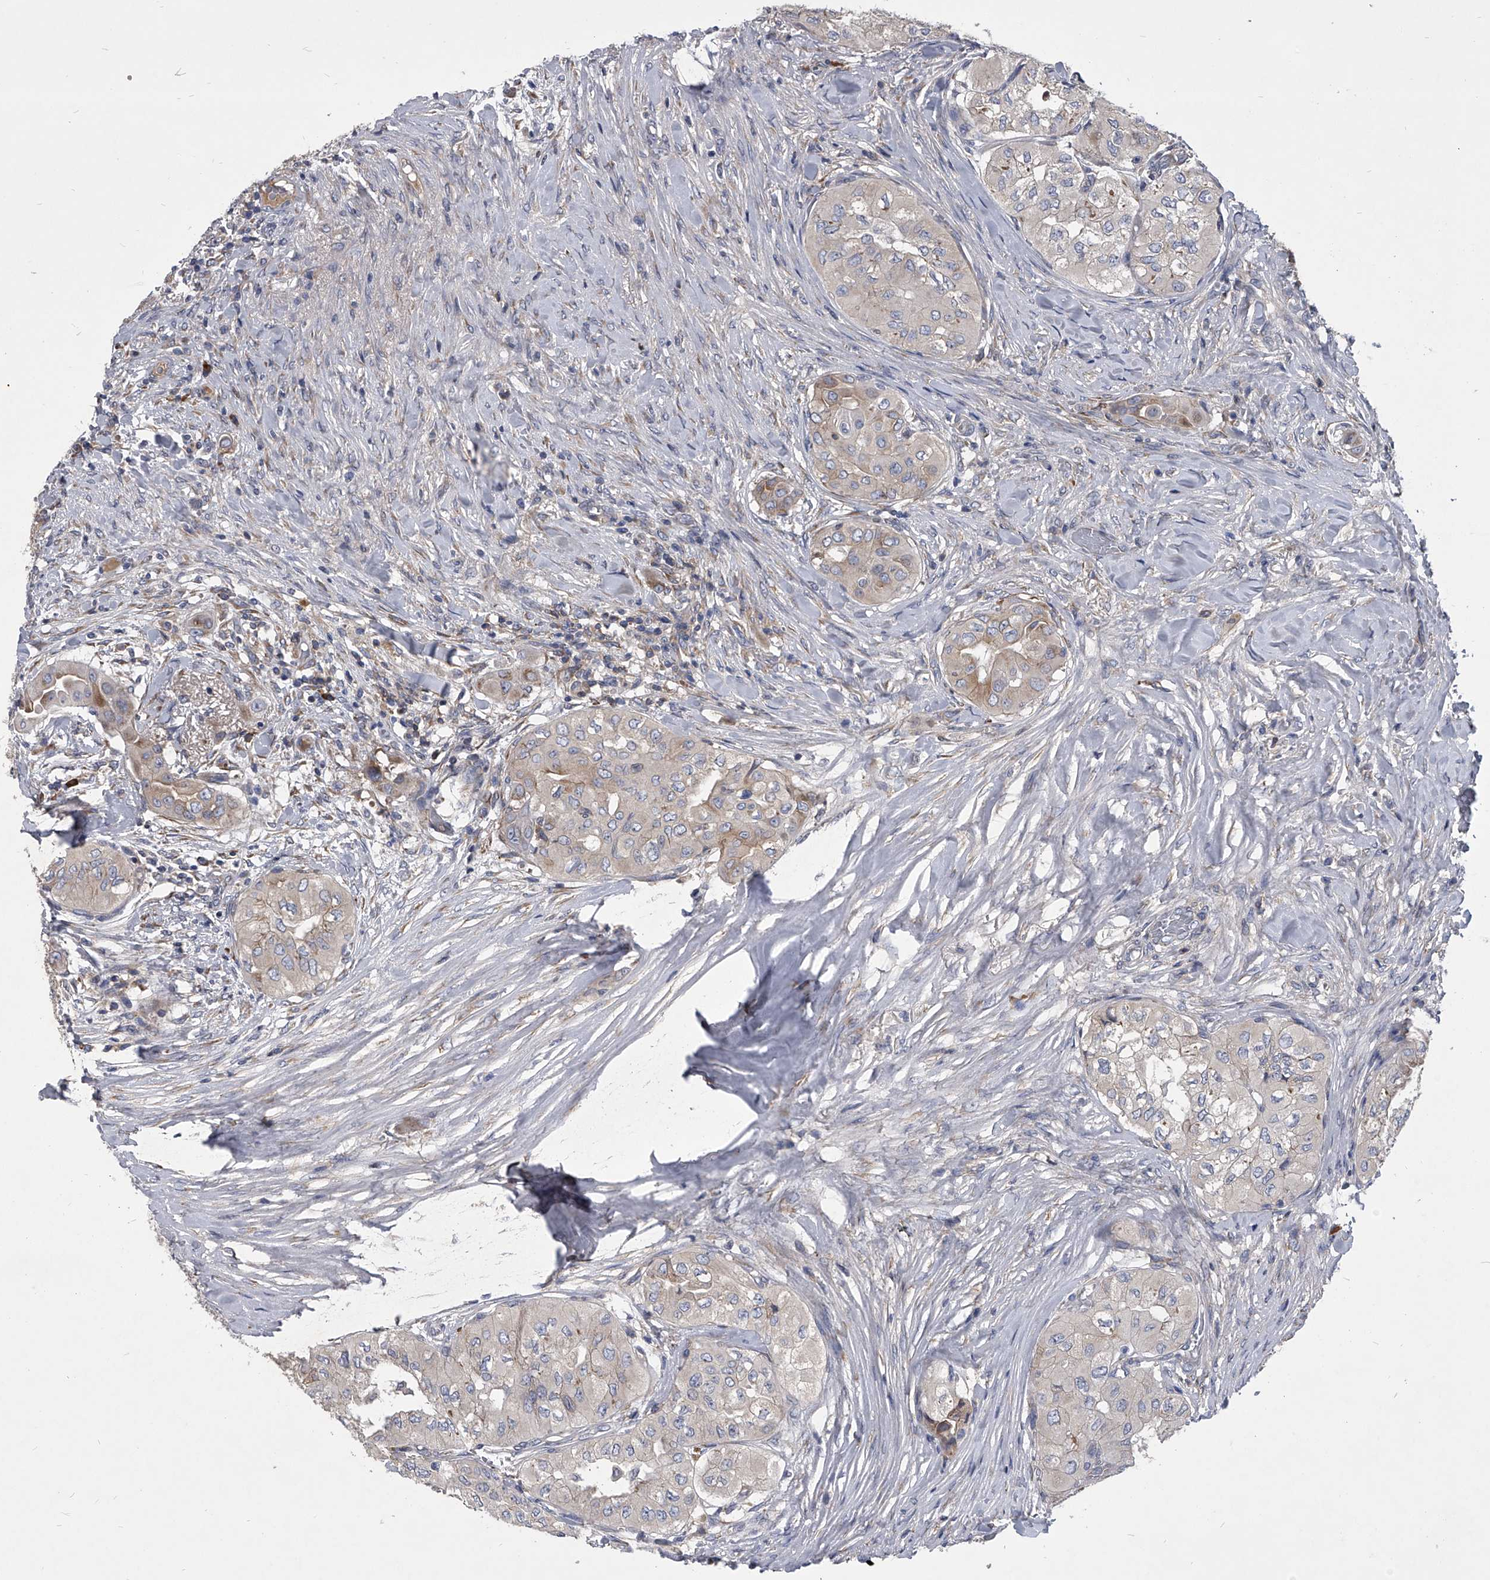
{"staining": {"intensity": "weak", "quantity": "<25%", "location": "cytoplasmic/membranous"}, "tissue": "thyroid cancer", "cell_type": "Tumor cells", "image_type": "cancer", "snomed": [{"axis": "morphology", "description": "Papillary adenocarcinoma, NOS"}, {"axis": "topography", "description": "Thyroid gland"}], "caption": "The histopathology image demonstrates no significant expression in tumor cells of thyroid papillary adenocarcinoma. The staining was performed using DAB to visualize the protein expression in brown, while the nuclei were stained in blue with hematoxylin (Magnification: 20x).", "gene": "CCR4", "patient": {"sex": "female", "age": 59}}